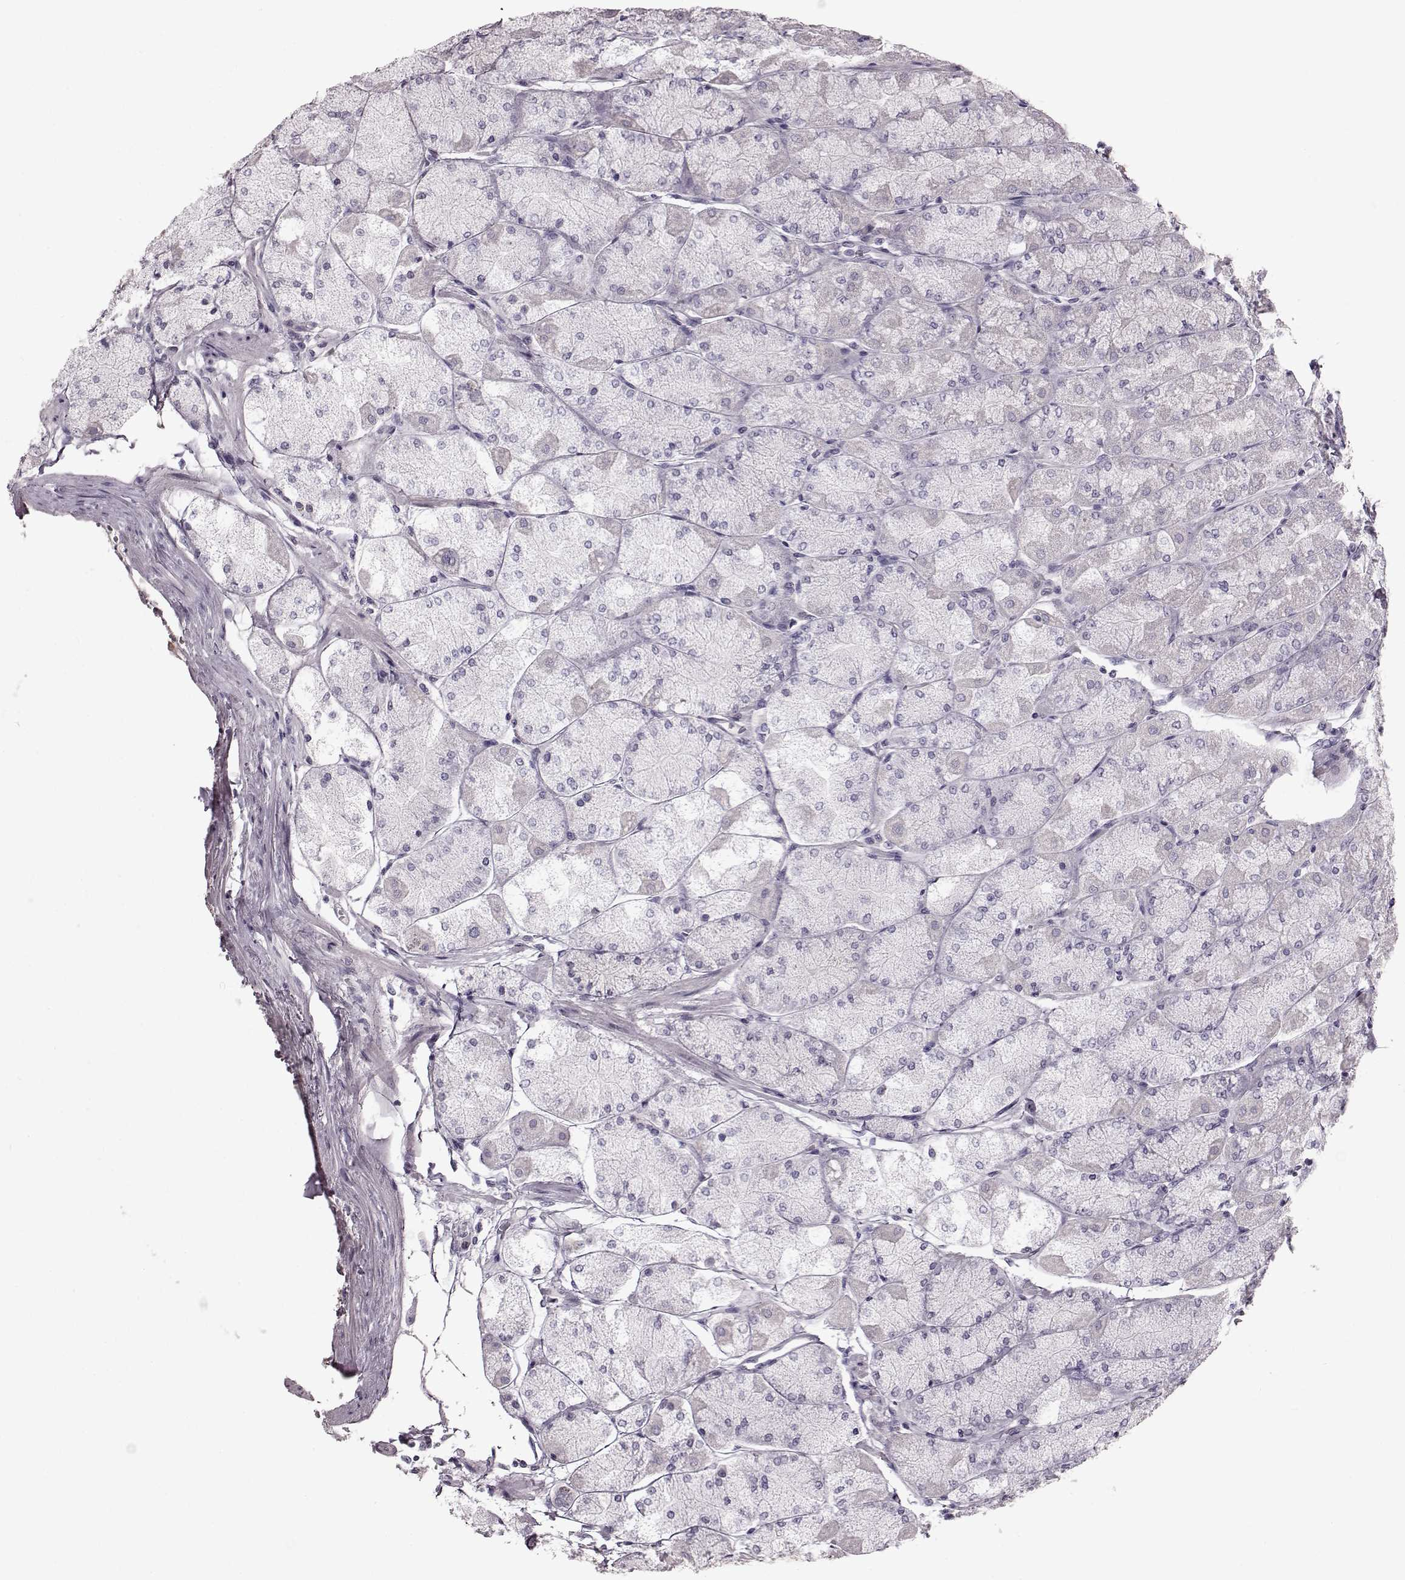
{"staining": {"intensity": "negative", "quantity": "none", "location": "none"}, "tissue": "stomach", "cell_type": "Glandular cells", "image_type": "normal", "snomed": [{"axis": "morphology", "description": "Normal tissue, NOS"}, {"axis": "topography", "description": "Stomach, upper"}], "caption": "High power microscopy histopathology image of an immunohistochemistry (IHC) micrograph of unremarkable stomach, revealing no significant positivity in glandular cells.", "gene": "TCHHL1", "patient": {"sex": "male", "age": 60}}